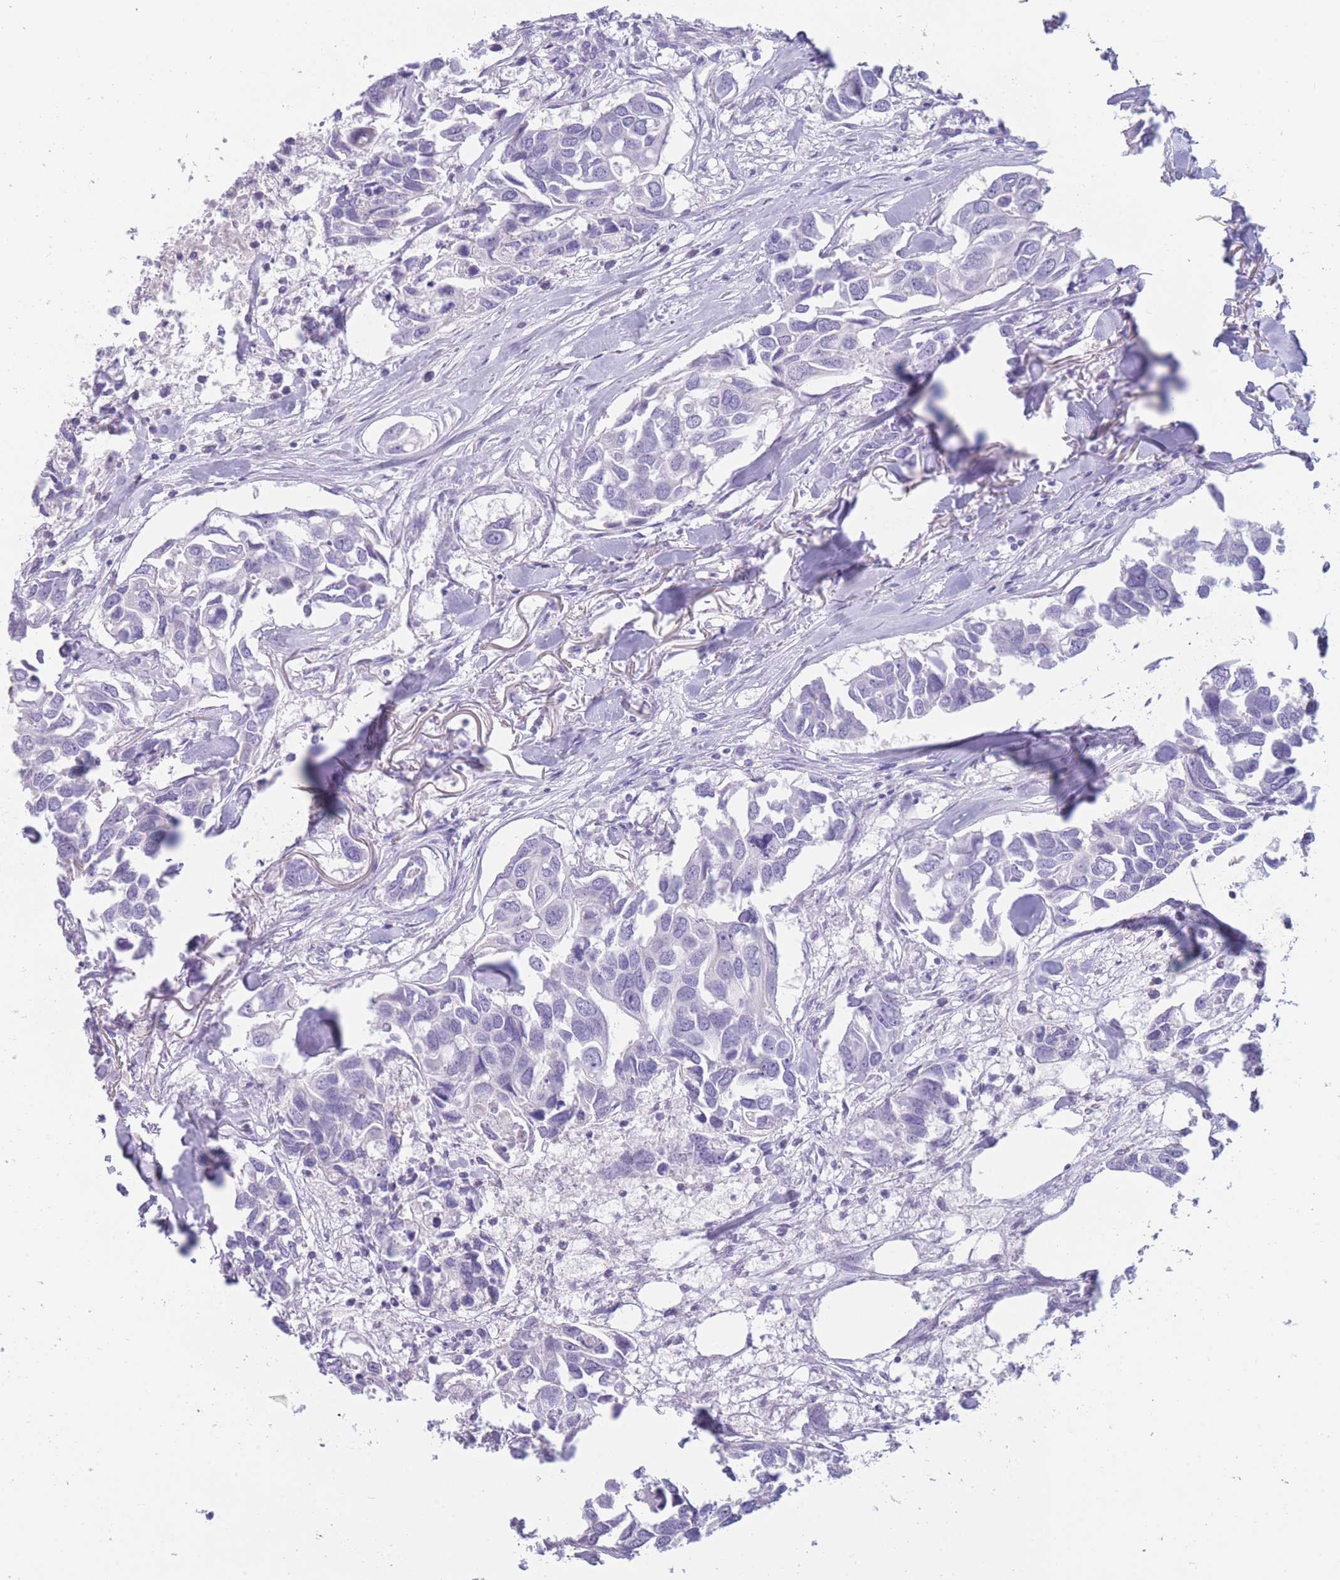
{"staining": {"intensity": "negative", "quantity": "none", "location": "none"}, "tissue": "breast cancer", "cell_type": "Tumor cells", "image_type": "cancer", "snomed": [{"axis": "morphology", "description": "Duct carcinoma"}, {"axis": "topography", "description": "Breast"}], "caption": "Immunohistochemistry of infiltrating ductal carcinoma (breast) displays no expression in tumor cells.", "gene": "TNFSF11", "patient": {"sex": "female", "age": 83}}